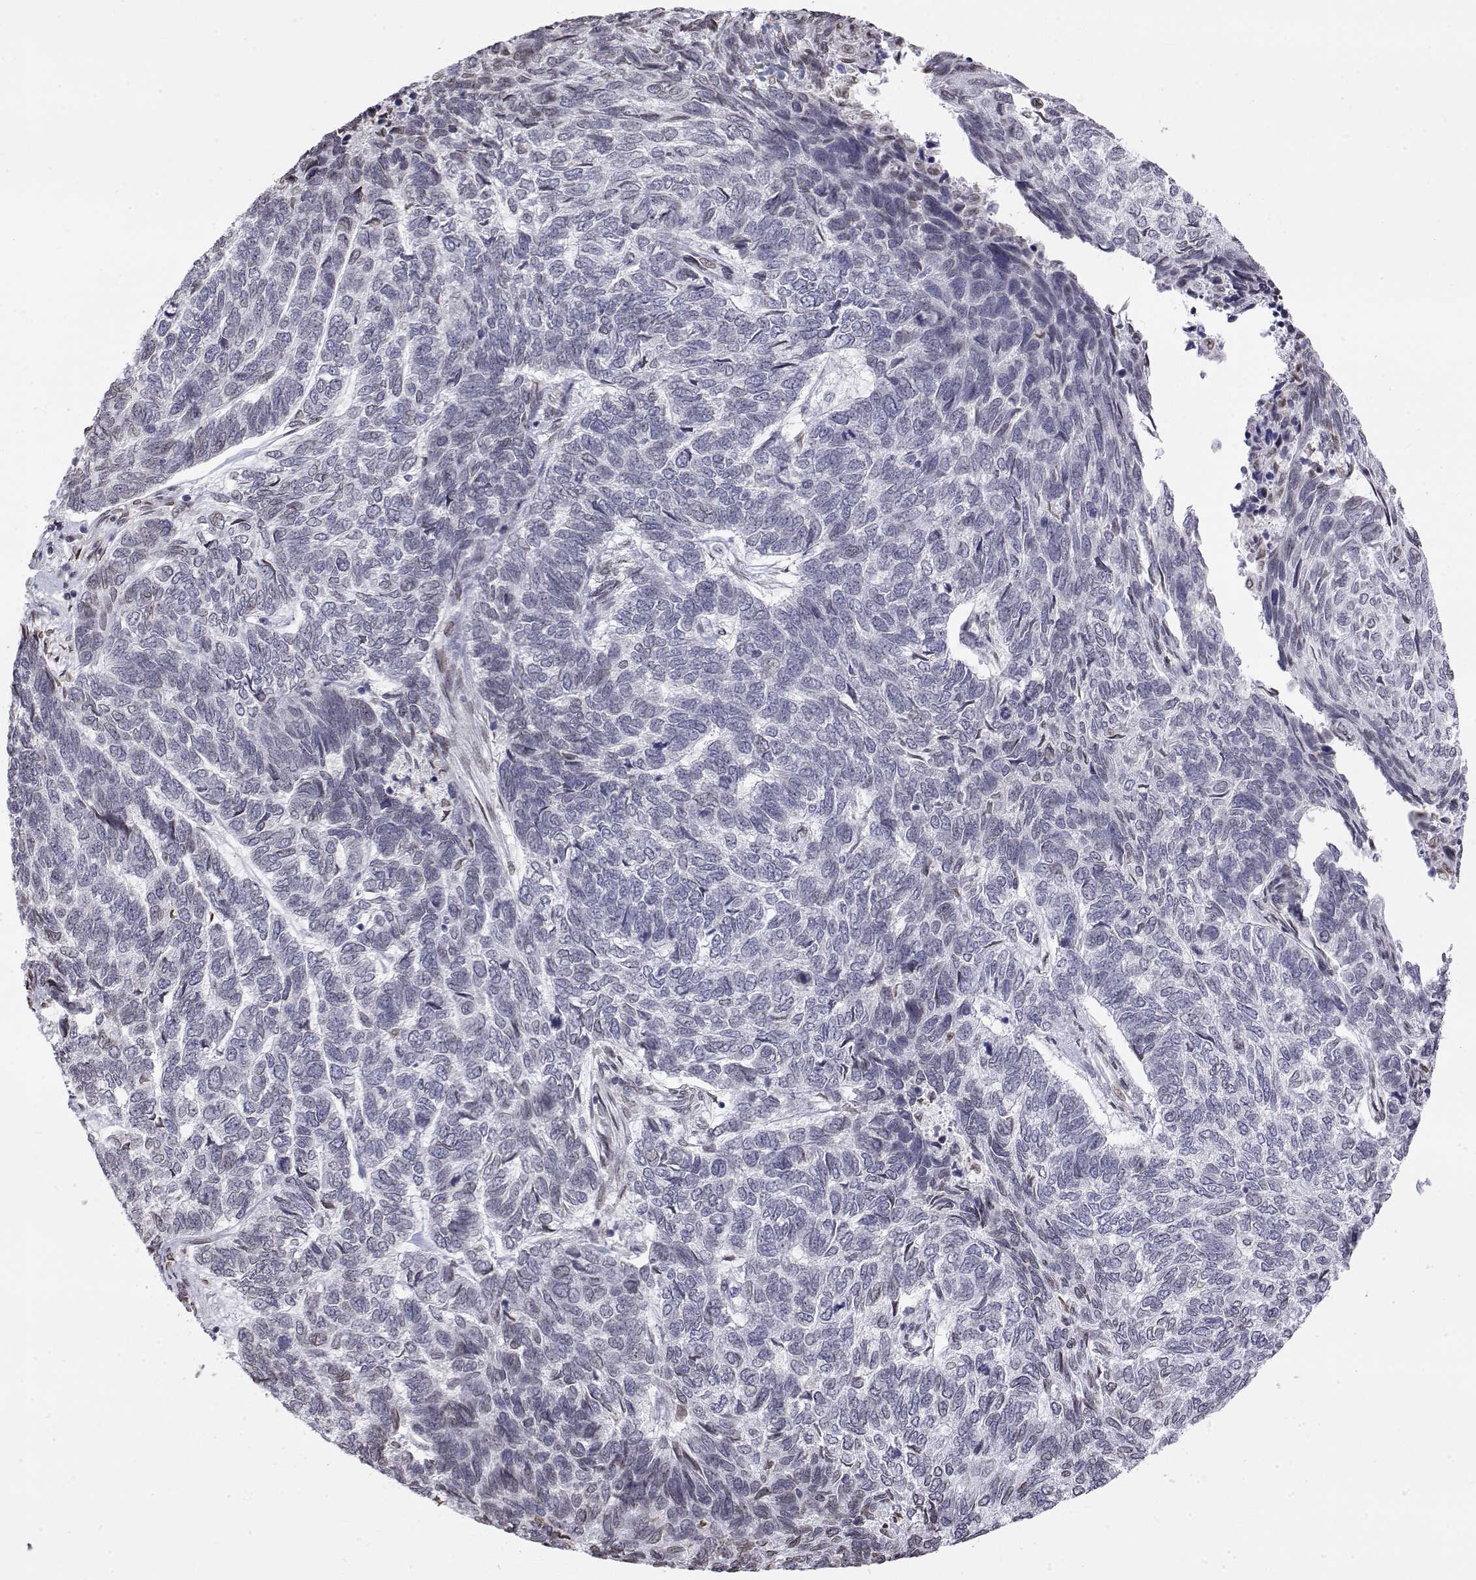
{"staining": {"intensity": "negative", "quantity": "none", "location": "none"}, "tissue": "skin cancer", "cell_type": "Tumor cells", "image_type": "cancer", "snomed": [{"axis": "morphology", "description": "Basal cell carcinoma"}, {"axis": "topography", "description": "Skin"}], "caption": "Tumor cells show no significant positivity in skin cancer (basal cell carcinoma).", "gene": "ZNF532", "patient": {"sex": "female", "age": 65}}